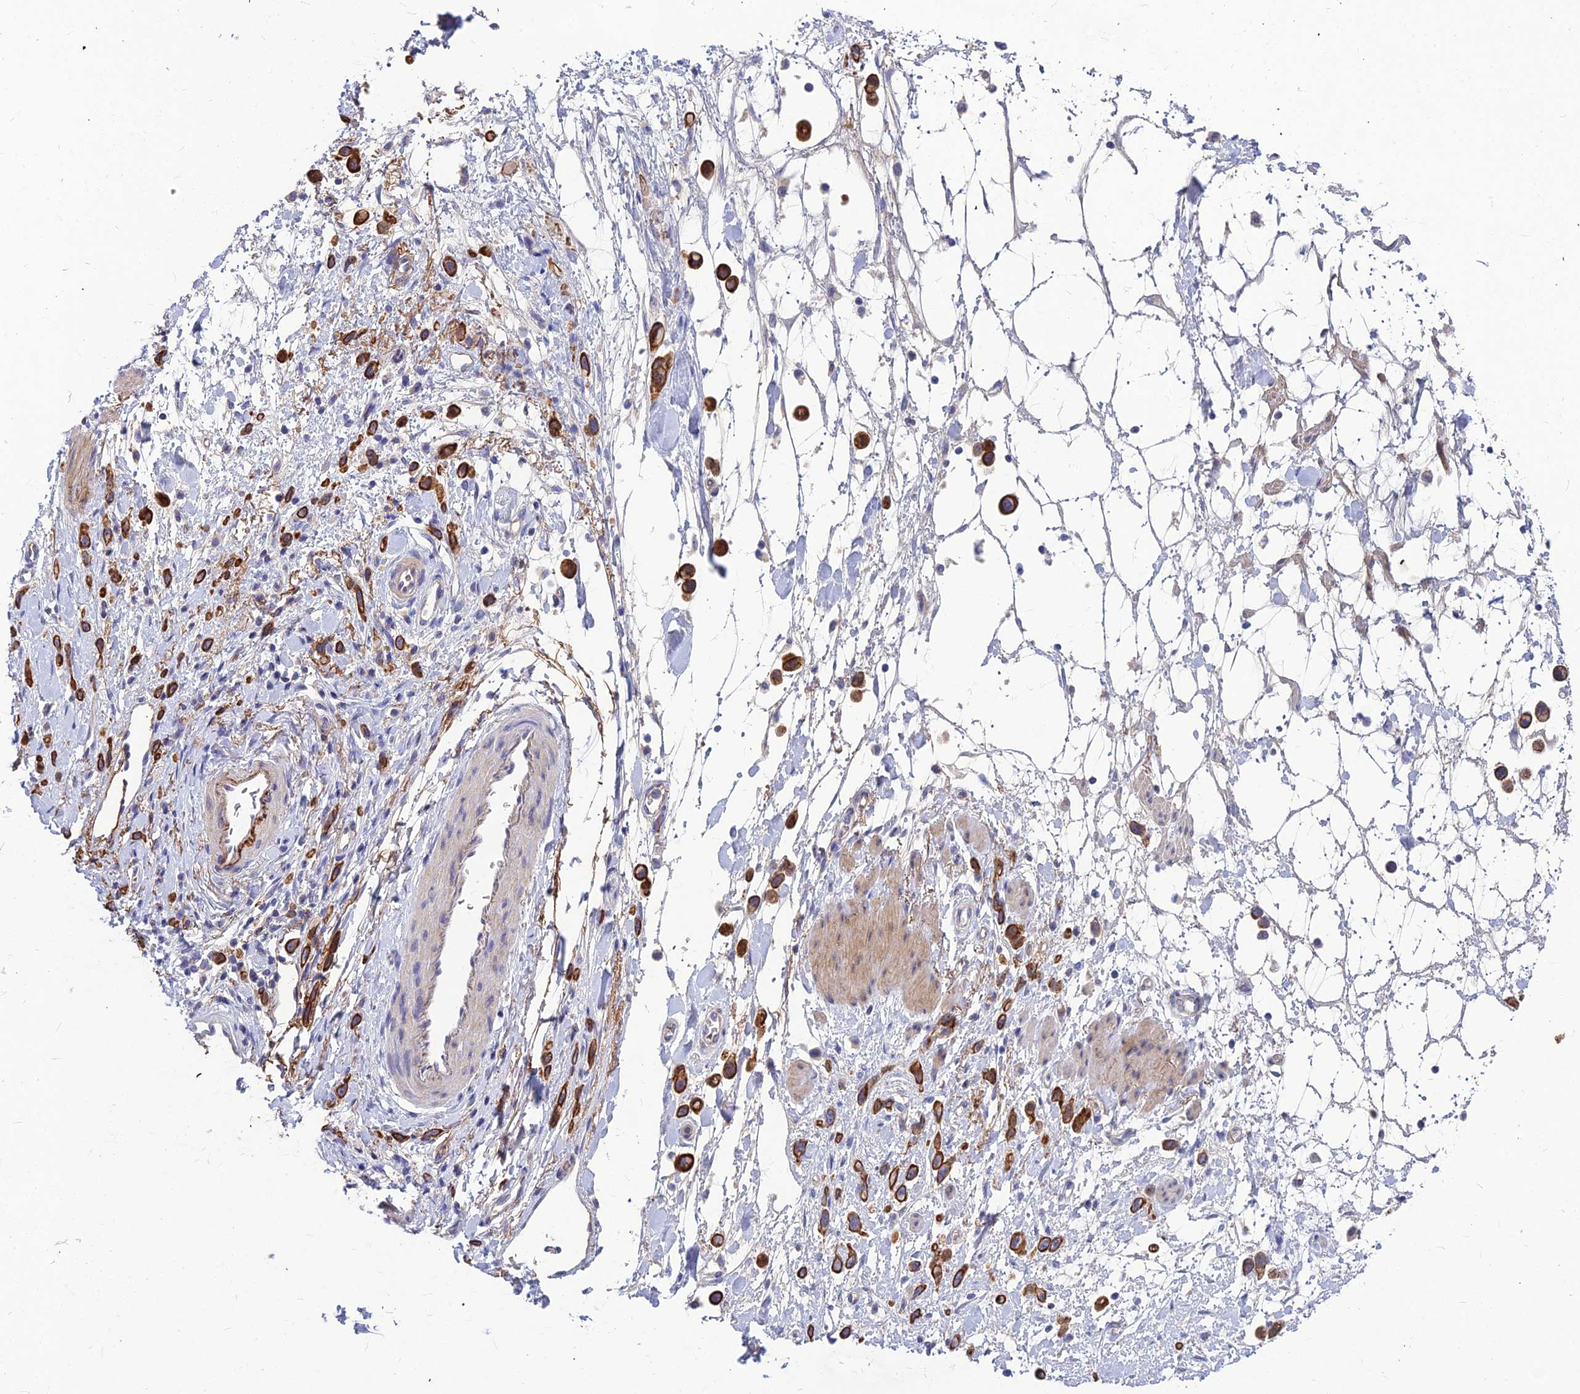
{"staining": {"intensity": "strong", "quantity": ">75%", "location": "cytoplasmic/membranous"}, "tissue": "stomach cancer", "cell_type": "Tumor cells", "image_type": "cancer", "snomed": [{"axis": "morphology", "description": "Adenocarcinoma, NOS"}, {"axis": "topography", "description": "Stomach"}], "caption": "Protein analysis of stomach cancer tissue displays strong cytoplasmic/membranous positivity in about >75% of tumor cells. The staining was performed using DAB to visualize the protein expression in brown, while the nuclei were stained in blue with hematoxylin (Magnification: 20x).", "gene": "DMRTA1", "patient": {"sex": "female", "age": 65}}